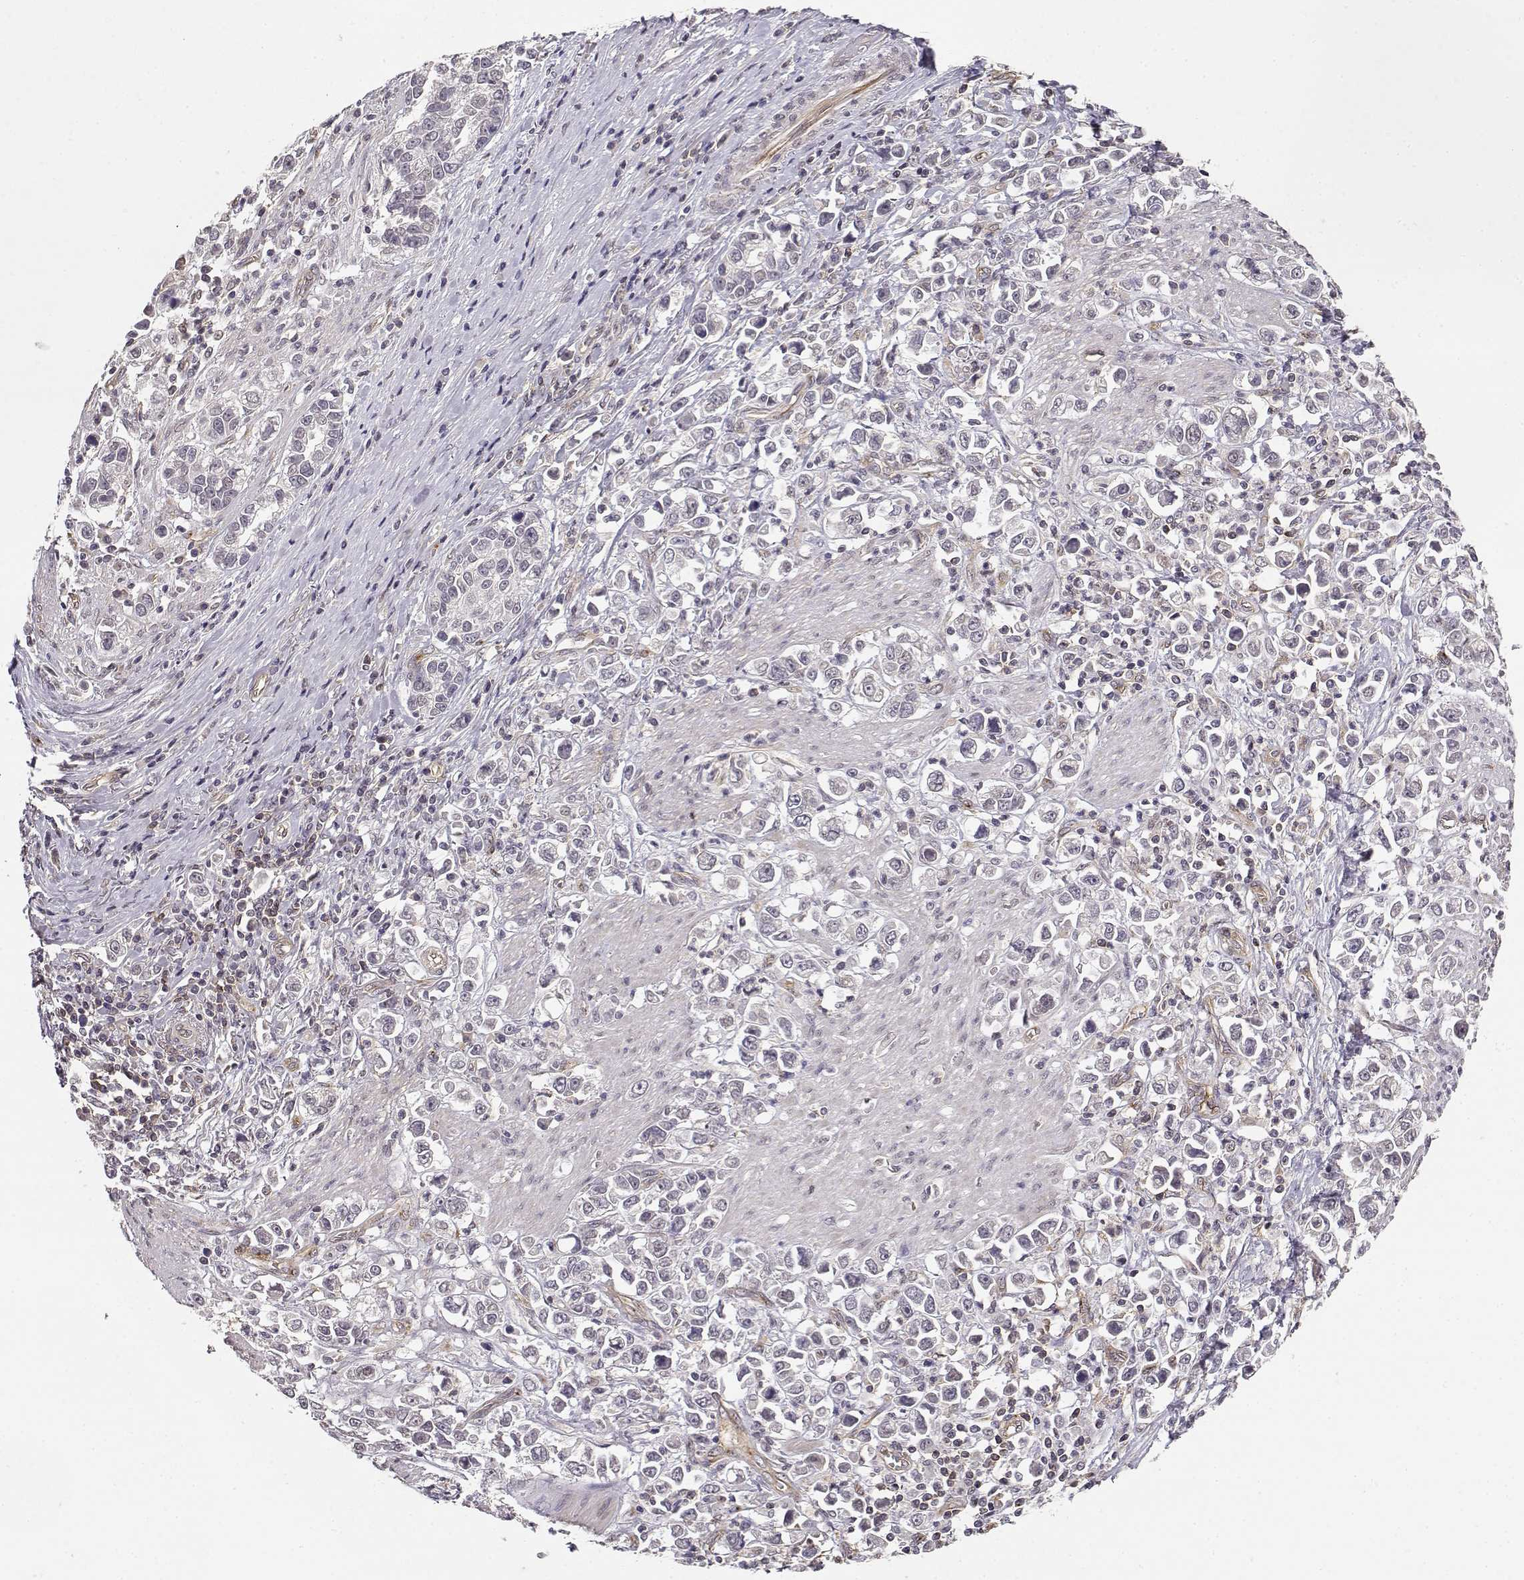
{"staining": {"intensity": "negative", "quantity": "none", "location": "none"}, "tissue": "stomach cancer", "cell_type": "Tumor cells", "image_type": "cancer", "snomed": [{"axis": "morphology", "description": "Adenocarcinoma, NOS"}, {"axis": "topography", "description": "Stomach"}], "caption": "Immunohistochemistry photomicrograph of adenocarcinoma (stomach) stained for a protein (brown), which displays no expression in tumor cells.", "gene": "IFITM1", "patient": {"sex": "male", "age": 93}}